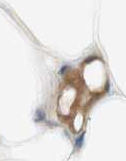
{"staining": {"intensity": "negative", "quantity": "none", "location": "none"}, "tissue": "adipose tissue", "cell_type": "Adipocytes", "image_type": "normal", "snomed": [{"axis": "morphology", "description": "Normal tissue, NOS"}, {"axis": "topography", "description": "Breast"}, {"axis": "topography", "description": "Adipose tissue"}], "caption": "Adipocytes show no significant staining in benign adipose tissue. (DAB immunohistochemistry (IHC), high magnification).", "gene": "FDFT1", "patient": {"sex": "female", "age": 25}}